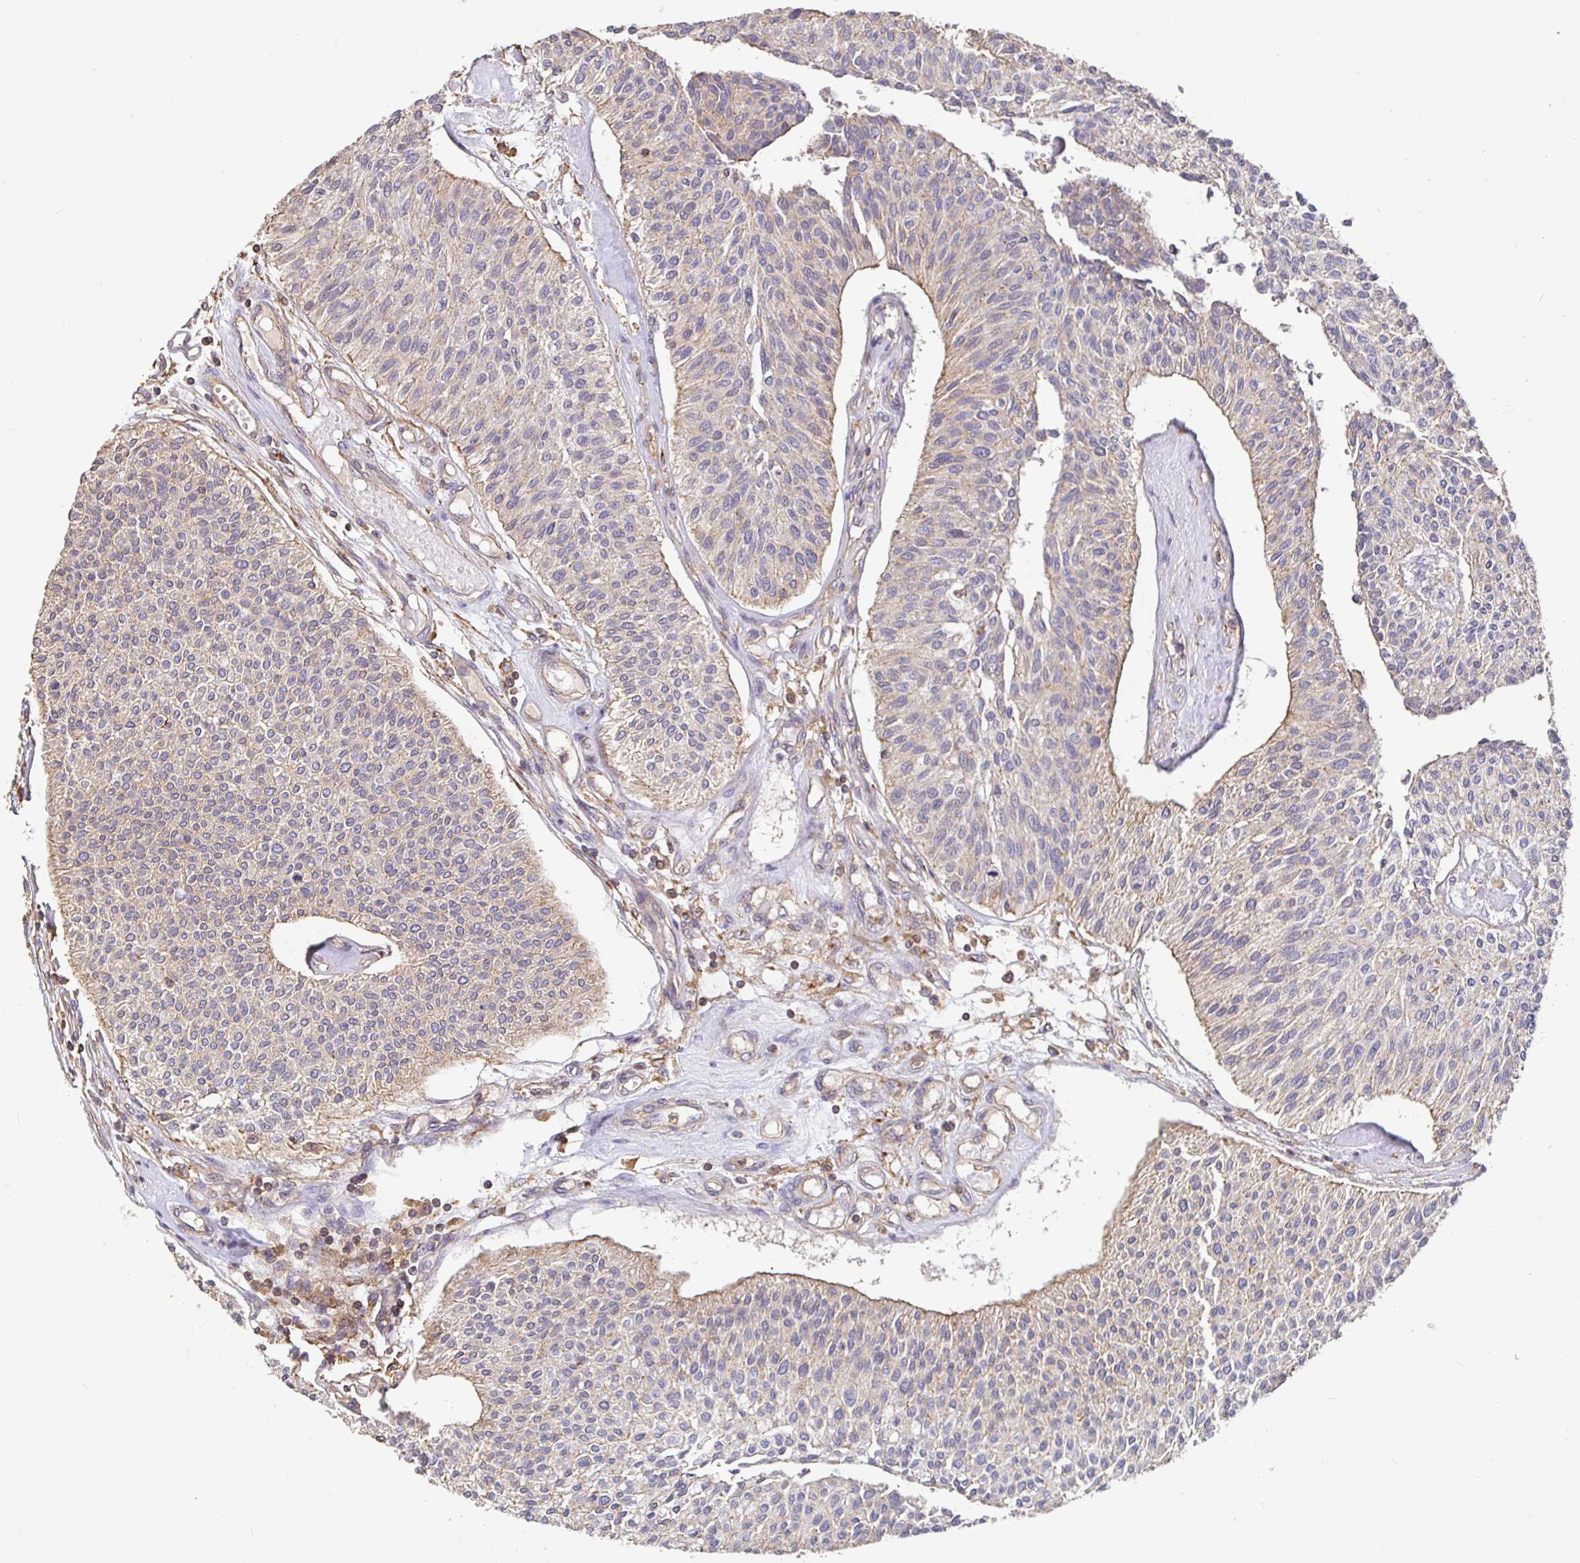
{"staining": {"intensity": "weak", "quantity": "<25%", "location": "cytoplasmic/membranous"}, "tissue": "urothelial cancer", "cell_type": "Tumor cells", "image_type": "cancer", "snomed": [{"axis": "morphology", "description": "Urothelial carcinoma, NOS"}, {"axis": "topography", "description": "Urinary bladder"}], "caption": "Image shows no significant protein positivity in tumor cells of transitional cell carcinoma.", "gene": "C1QTNF7", "patient": {"sex": "male", "age": 55}}